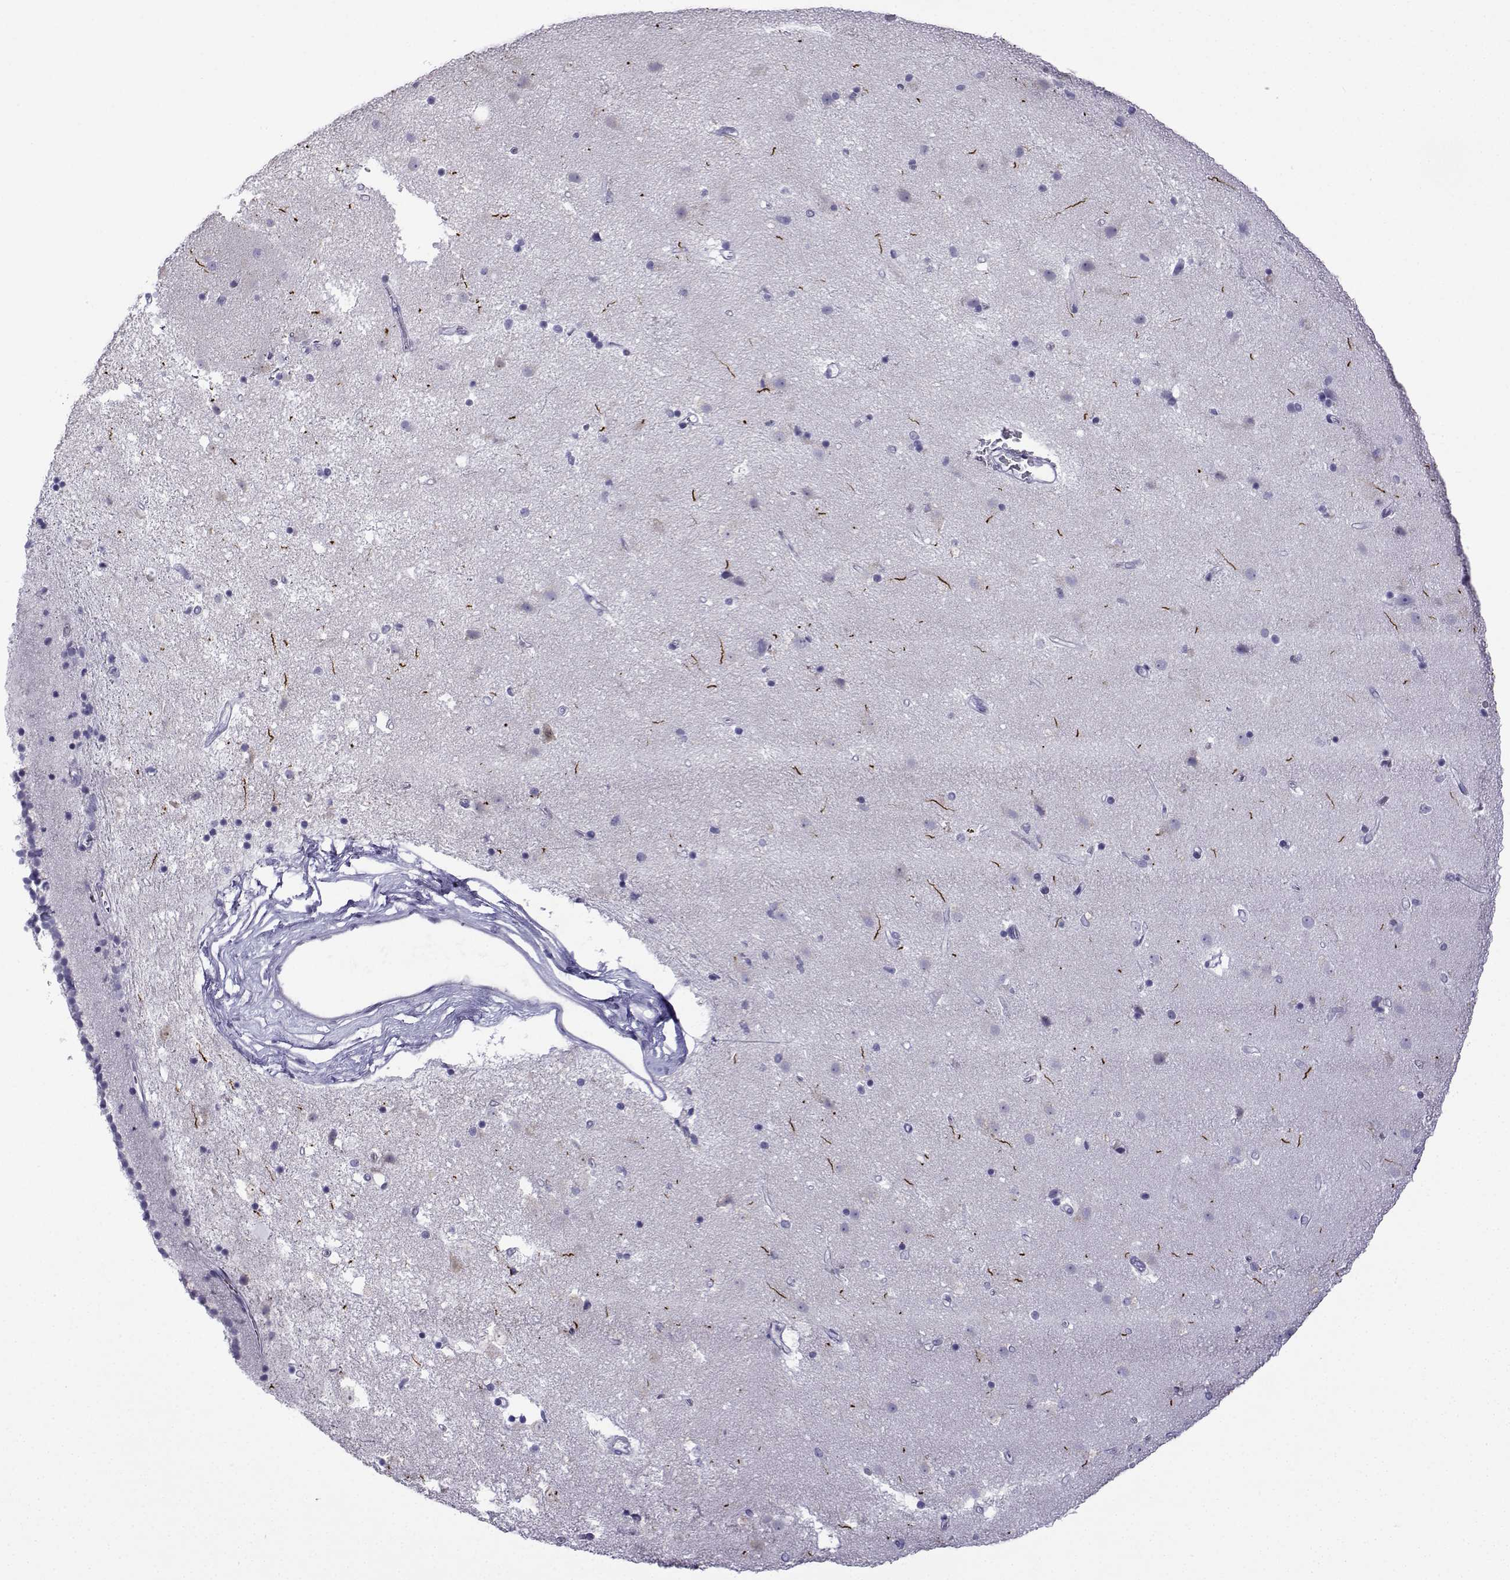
{"staining": {"intensity": "negative", "quantity": "none", "location": "none"}, "tissue": "caudate", "cell_type": "Glial cells", "image_type": "normal", "snomed": [{"axis": "morphology", "description": "Normal tissue, NOS"}, {"axis": "topography", "description": "Lateral ventricle wall"}], "caption": "A high-resolution histopathology image shows IHC staining of unremarkable caudate, which demonstrates no significant expression in glial cells.", "gene": "TRIM46", "patient": {"sex": "female", "age": 71}}